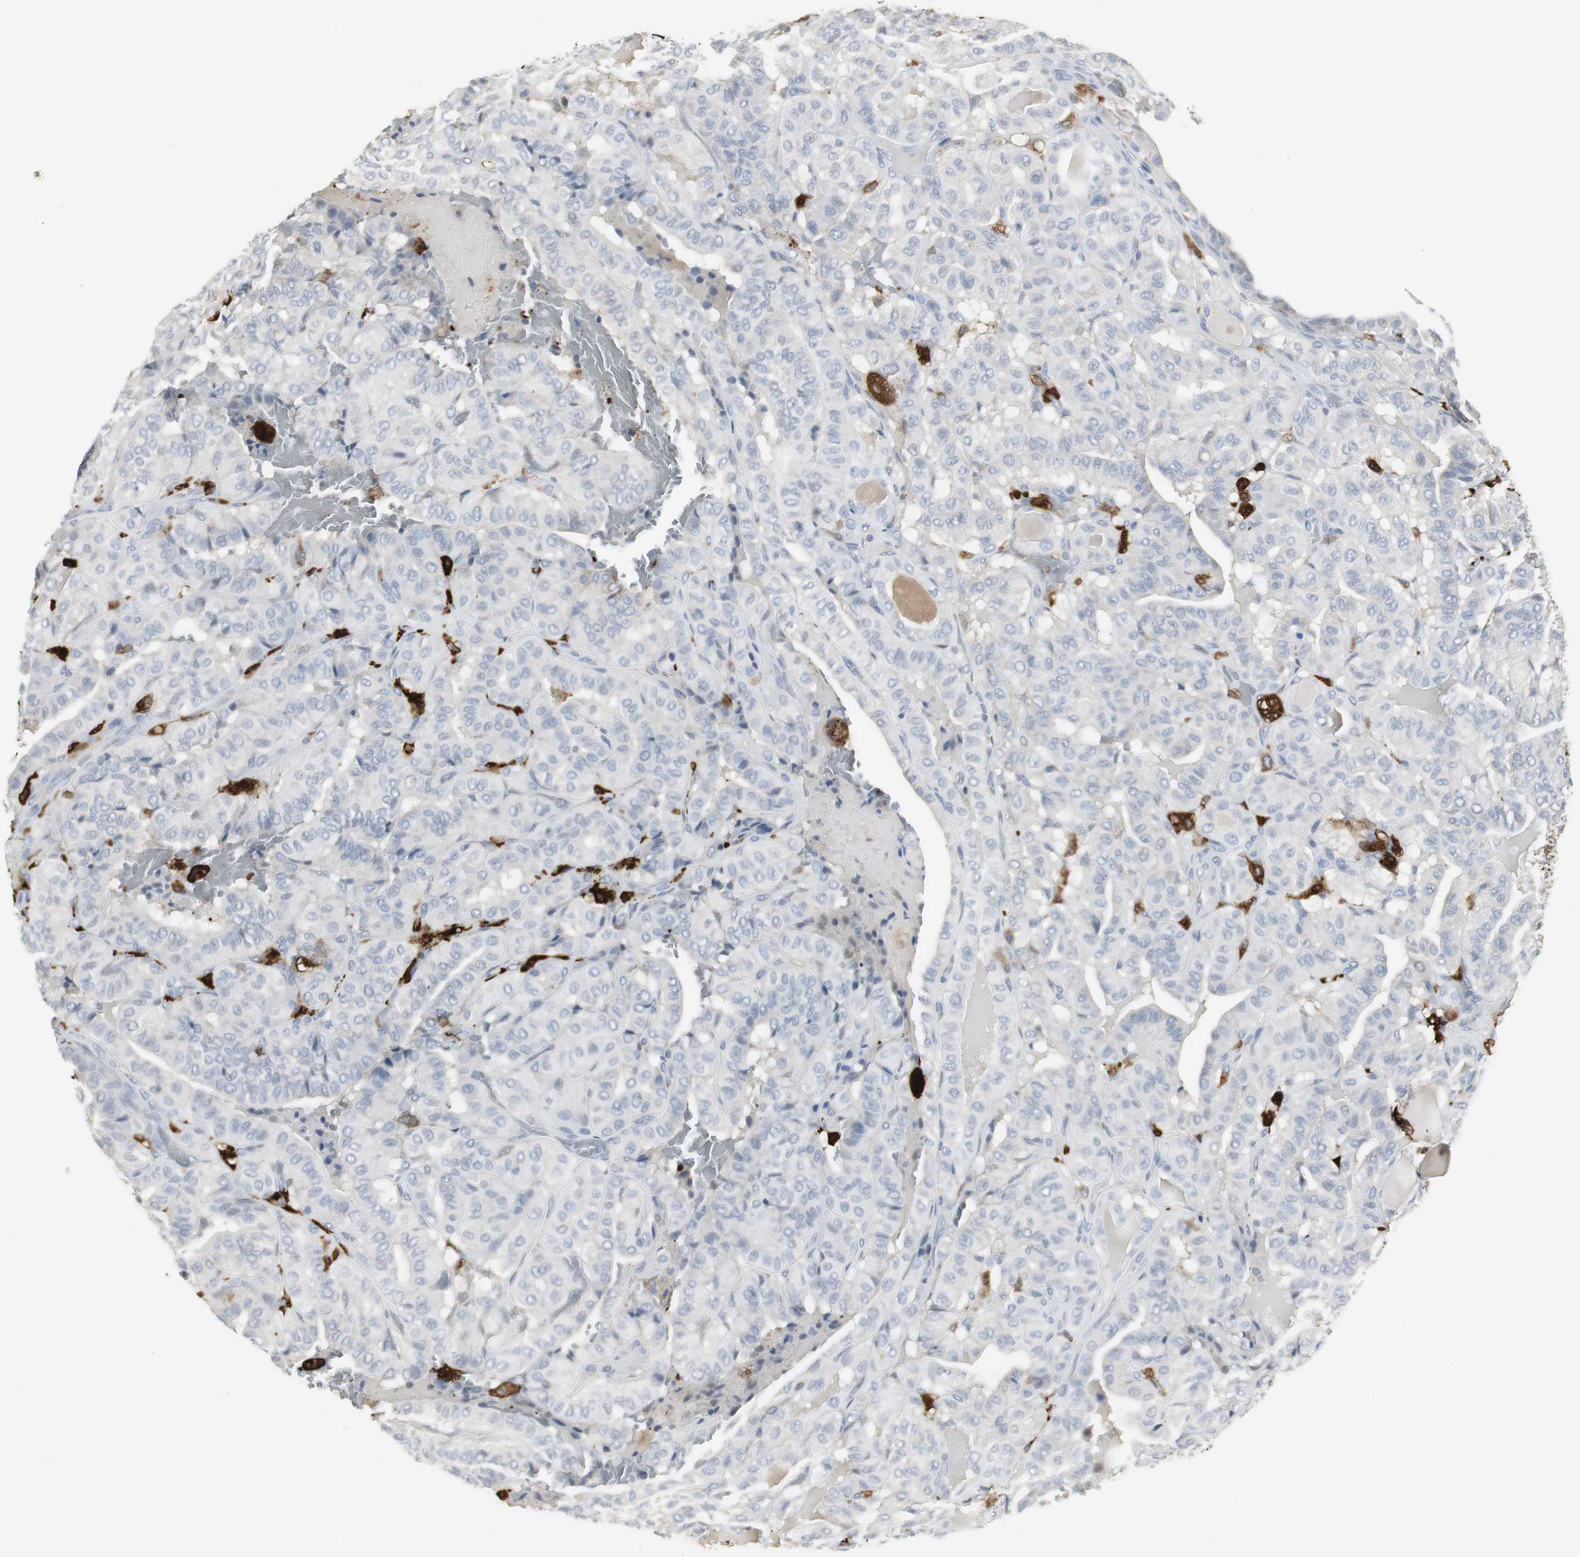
{"staining": {"intensity": "negative", "quantity": "none", "location": "none"}, "tissue": "thyroid cancer", "cell_type": "Tumor cells", "image_type": "cancer", "snomed": [{"axis": "morphology", "description": "Papillary adenocarcinoma, NOS"}, {"axis": "topography", "description": "Thyroid gland"}], "caption": "Tumor cells are negative for protein expression in human thyroid cancer (papillary adenocarcinoma).", "gene": "PI15", "patient": {"sex": "male", "age": 77}}